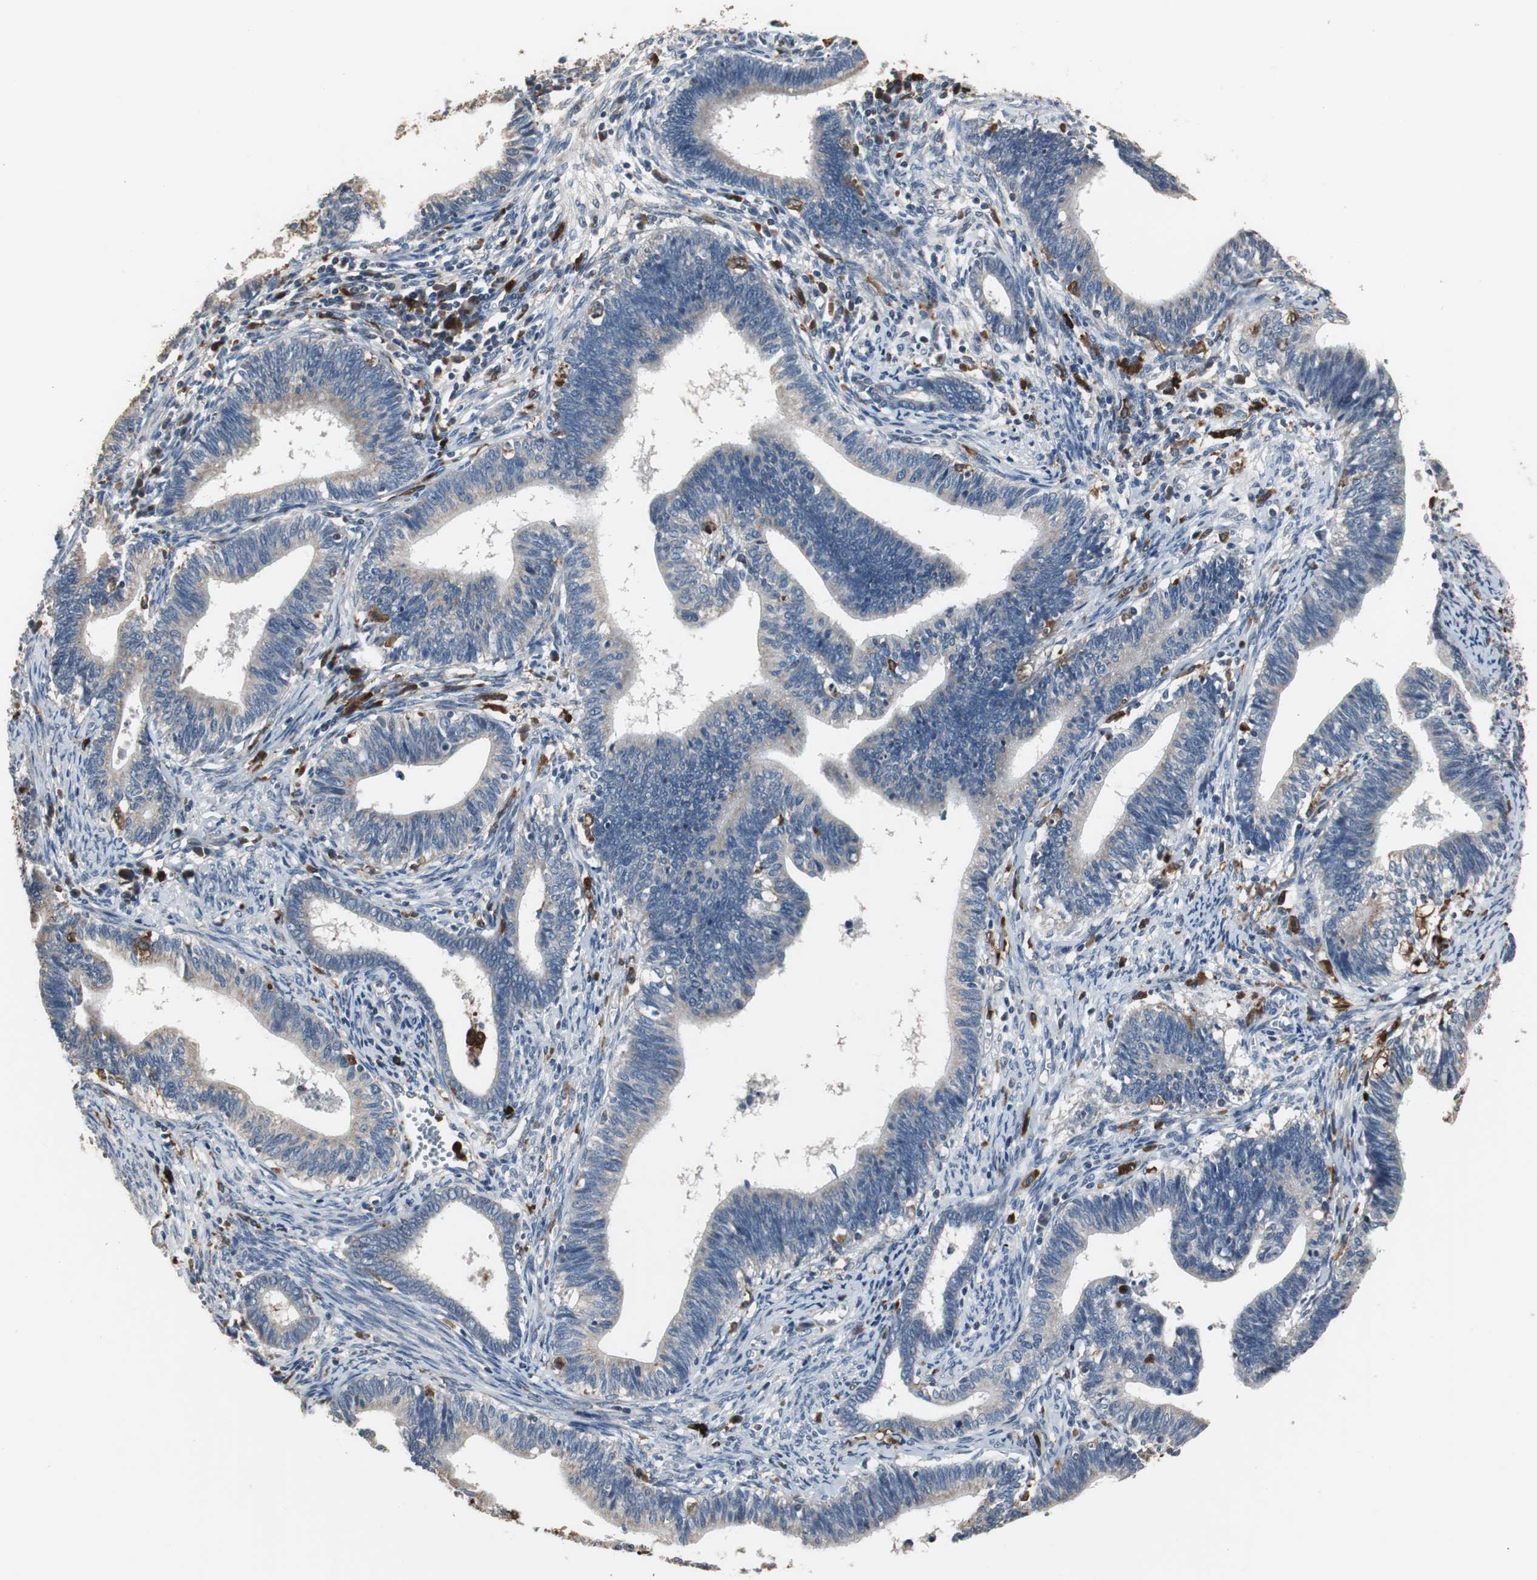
{"staining": {"intensity": "weak", "quantity": "25%-75%", "location": "cytoplasmic/membranous"}, "tissue": "cervical cancer", "cell_type": "Tumor cells", "image_type": "cancer", "snomed": [{"axis": "morphology", "description": "Adenocarcinoma, NOS"}, {"axis": "topography", "description": "Cervix"}], "caption": "Protein expression analysis of cervical cancer demonstrates weak cytoplasmic/membranous staining in approximately 25%-75% of tumor cells.", "gene": "NCF2", "patient": {"sex": "female", "age": 44}}